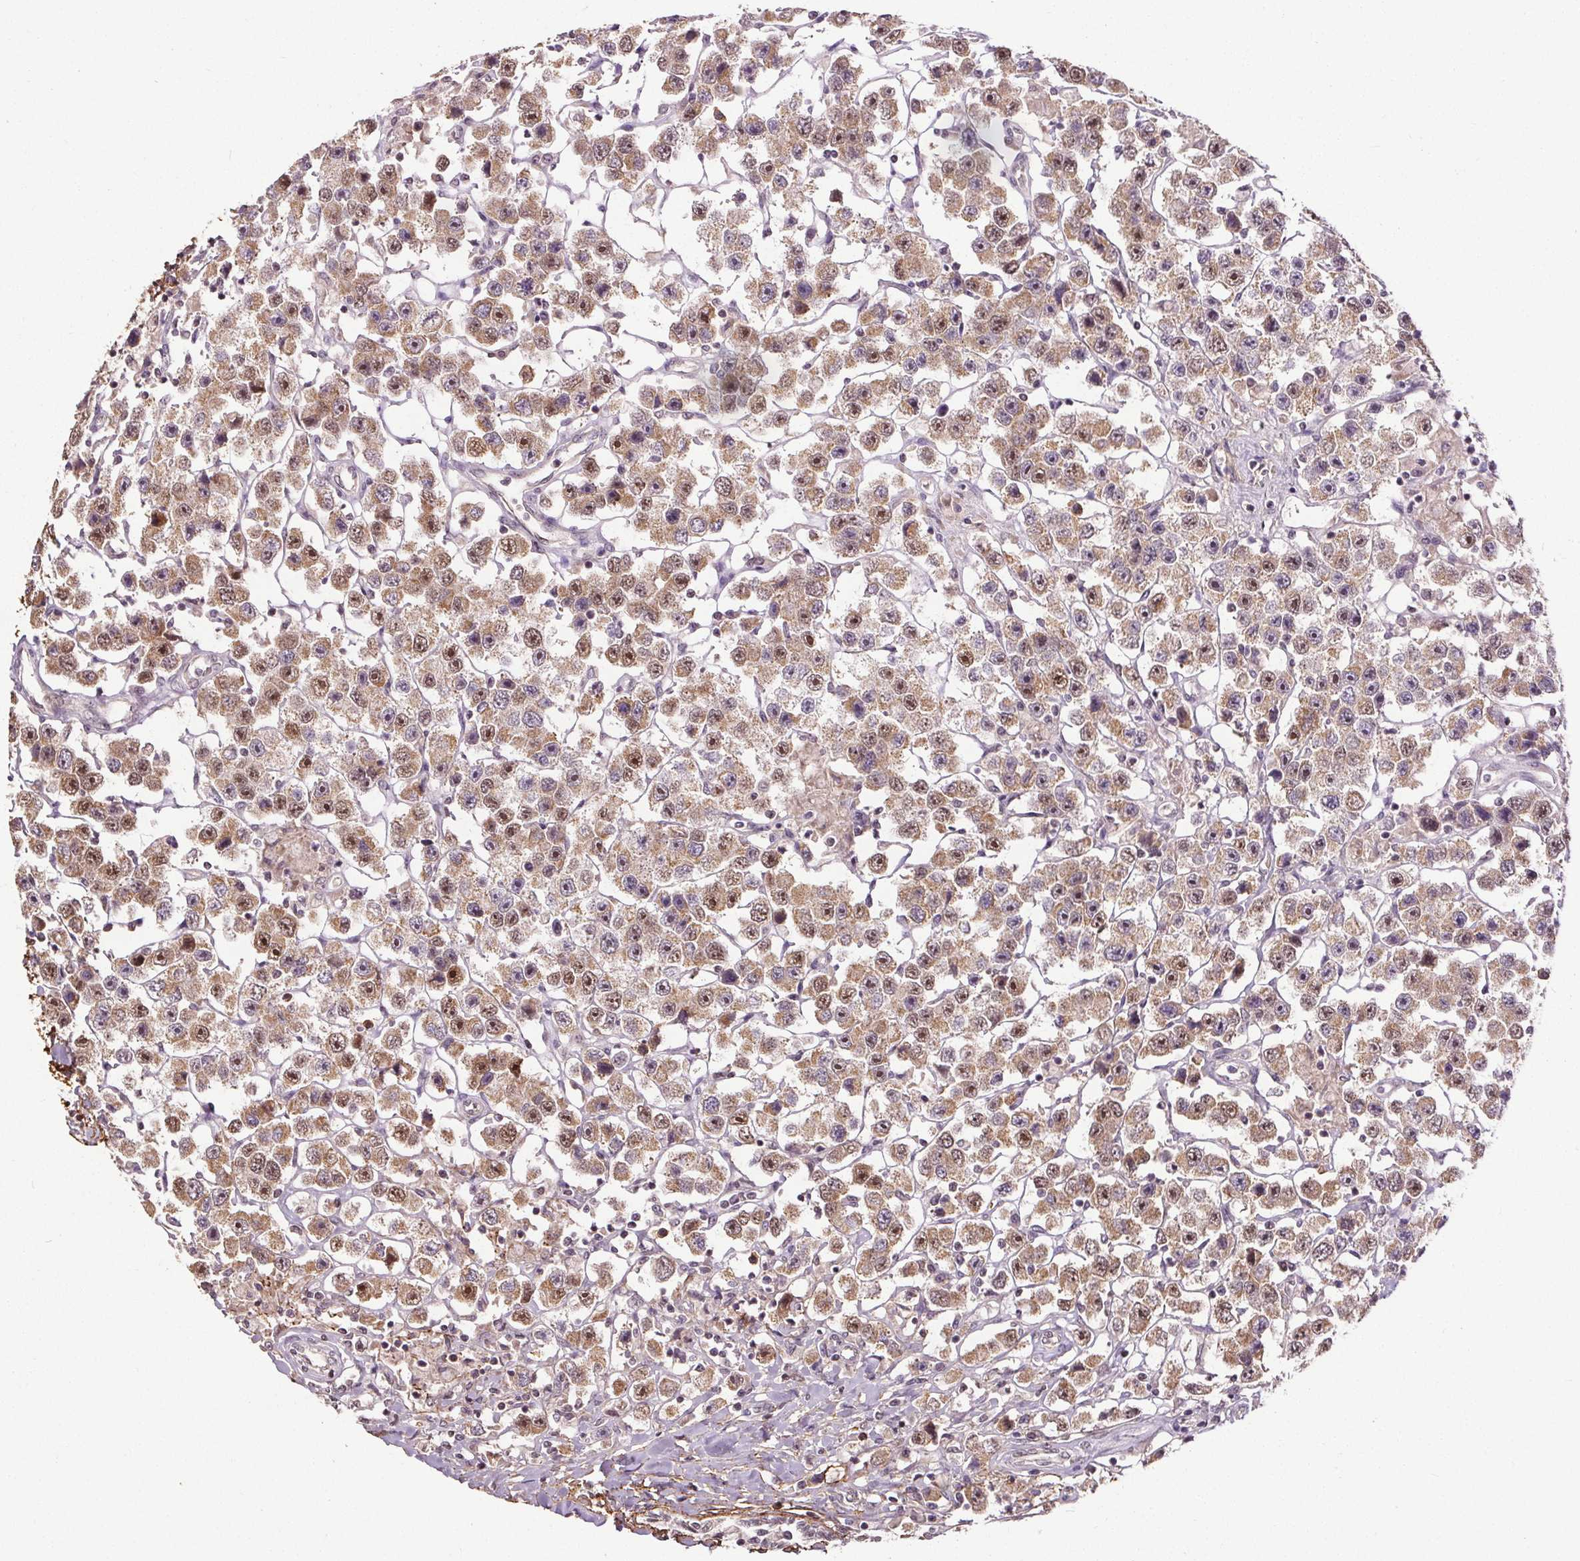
{"staining": {"intensity": "moderate", "quantity": ">75%", "location": "cytoplasmic/membranous,nuclear"}, "tissue": "testis cancer", "cell_type": "Tumor cells", "image_type": "cancer", "snomed": [{"axis": "morphology", "description": "Seminoma, NOS"}, {"axis": "topography", "description": "Testis"}], "caption": "Testis seminoma stained for a protein (brown) demonstrates moderate cytoplasmic/membranous and nuclear positive staining in approximately >75% of tumor cells.", "gene": "KIAA0232", "patient": {"sex": "male", "age": 45}}